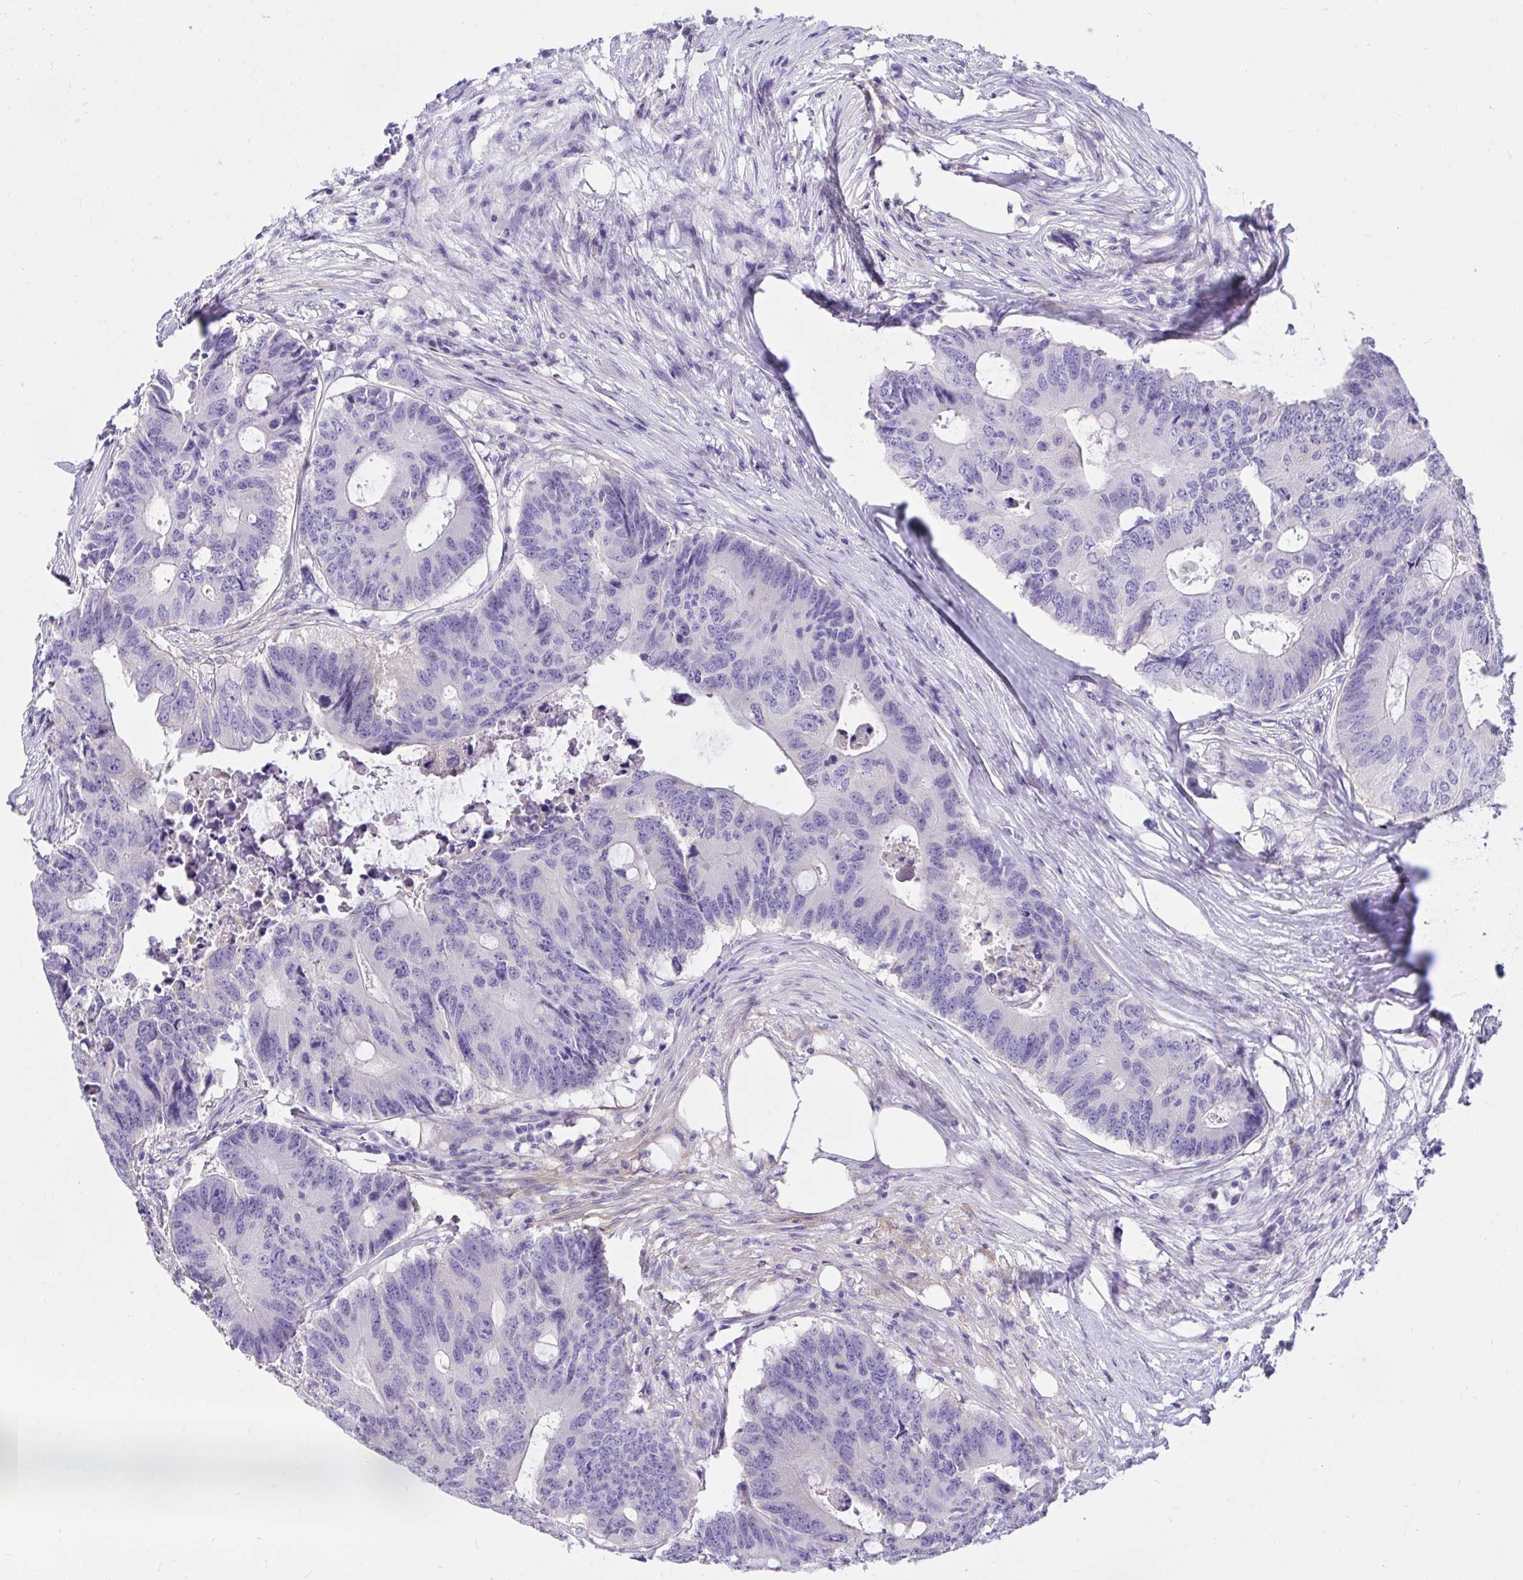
{"staining": {"intensity": "negative", "quantity": "none", "location": "none"}, "tissue": "colorectal cancer", "cell_type": "Tumor cells", "image_type": "cancer", "snomed": [{"axis": "morphology", "description": "Adenocarcinoma, NOS"}, {"axis": "topography", "description": "Colon"}], "caption": "Immunohistochemistry histopathology image of neoplastic tissue: colorectal cancer stained with DAB demonstrates no significant protein staining in tumor cells.", "gene": "TLN2", "patient": {"sex": "male", "age": 71}}